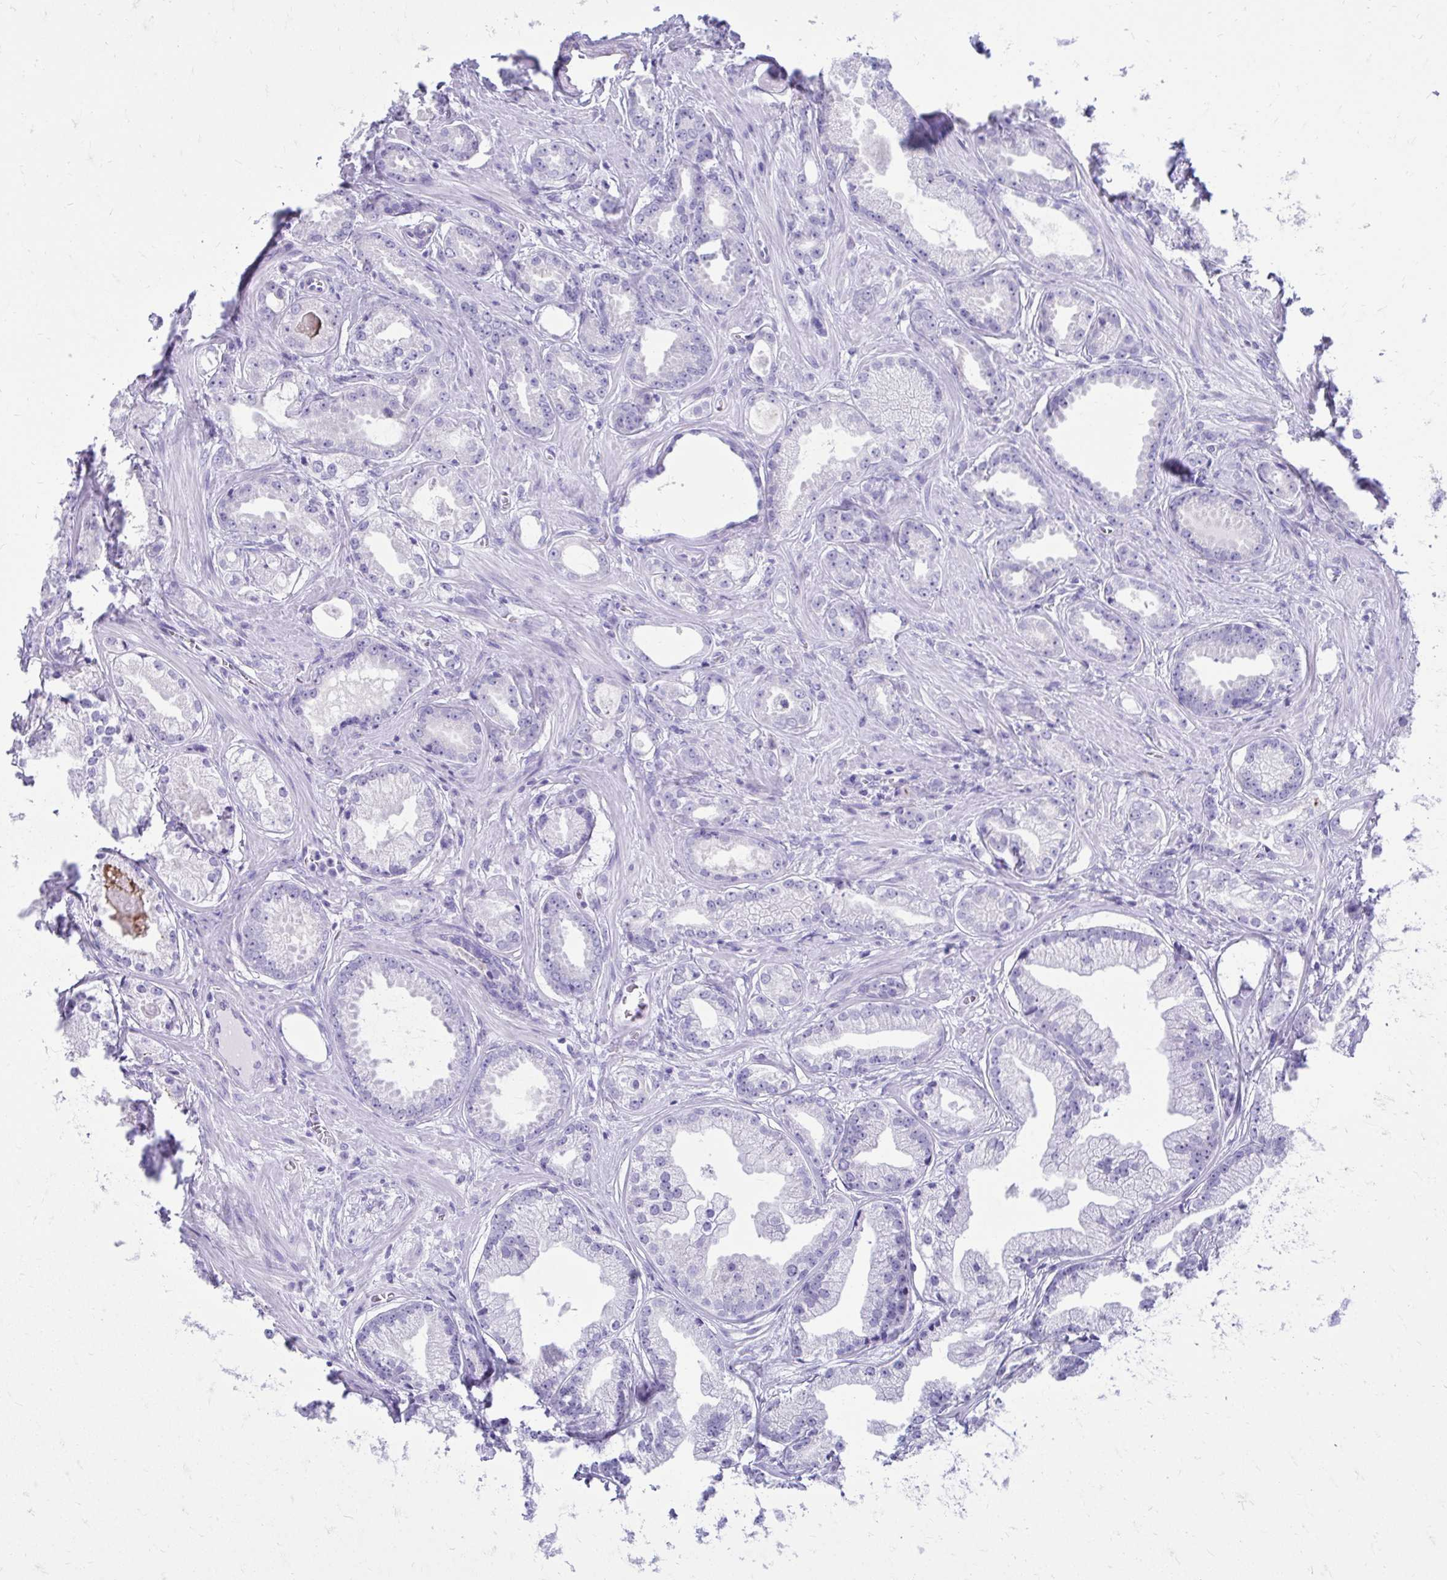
{"staining": {"intensity": "negative", "quantity": "none", "location": "none"}, "tissue": "prostate cancer", "cell_type": "Tumor cells", "image_type": "cancer", "snomed": [{"axis": "morphology", "description": "Adenocarcinoma, Low grade"}, {"axis": "topography", "description": "Prostate"}], "caption": "Tumor cells are negative for brown protein staining in prostate cancer.", "gene": "SATL1", "patient": {"sex": "male", "age": 65}}